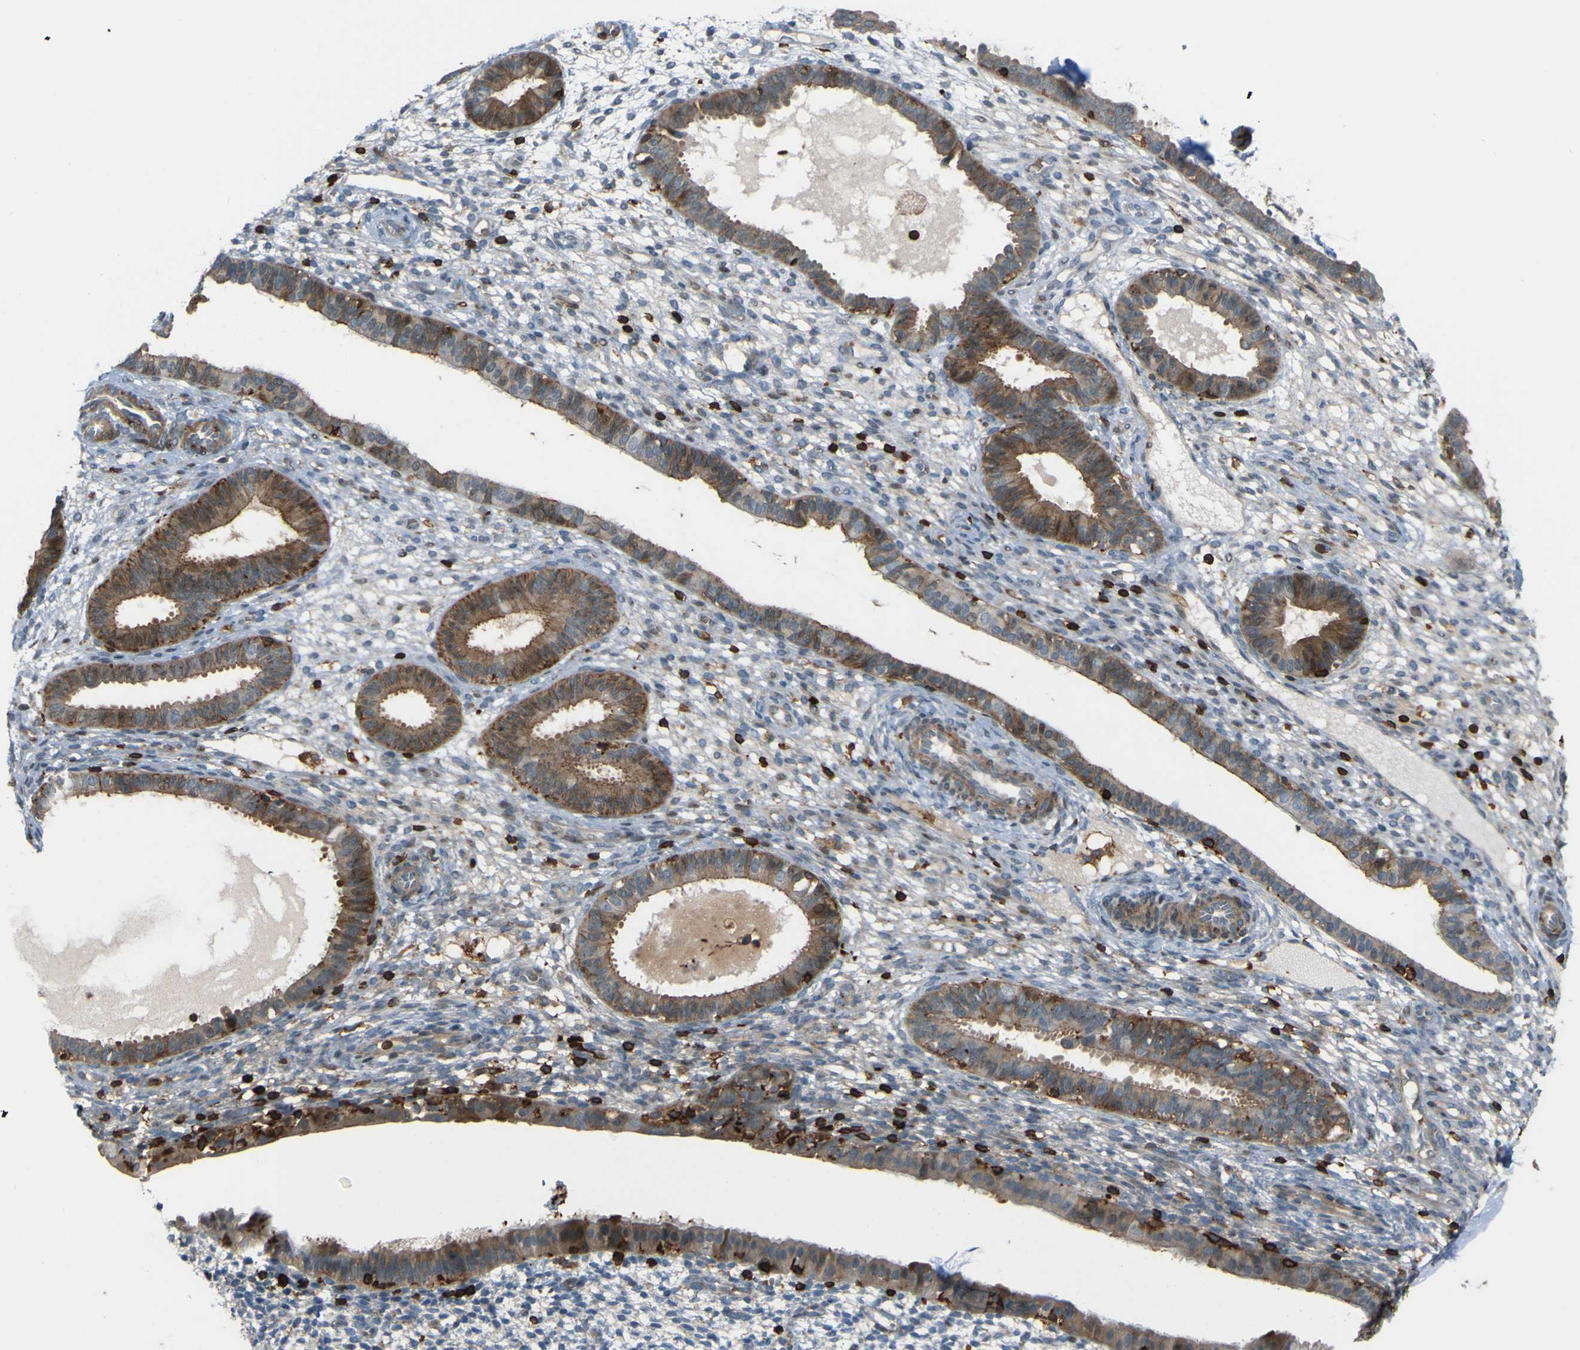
{"staining": {"intensity": "negative", "quantity": "none", "location": "none"}, "tissue": "endometrium", "cell_type": "Cells in endometrial stroma", "image_type": "normal", "snomed": [{"axis": "morphology", "description": "Normal tissue, NOS"}, {"axis": "topography", "description": "Endometrium"}], "caption": "A high-resolution image shows IHC staining of unremarkable endometrium, which exhibits no significant expression in cells in endometrial stroma.", "gene": "PCDHB5", "patient": {"sex": "female", "age": 61}}